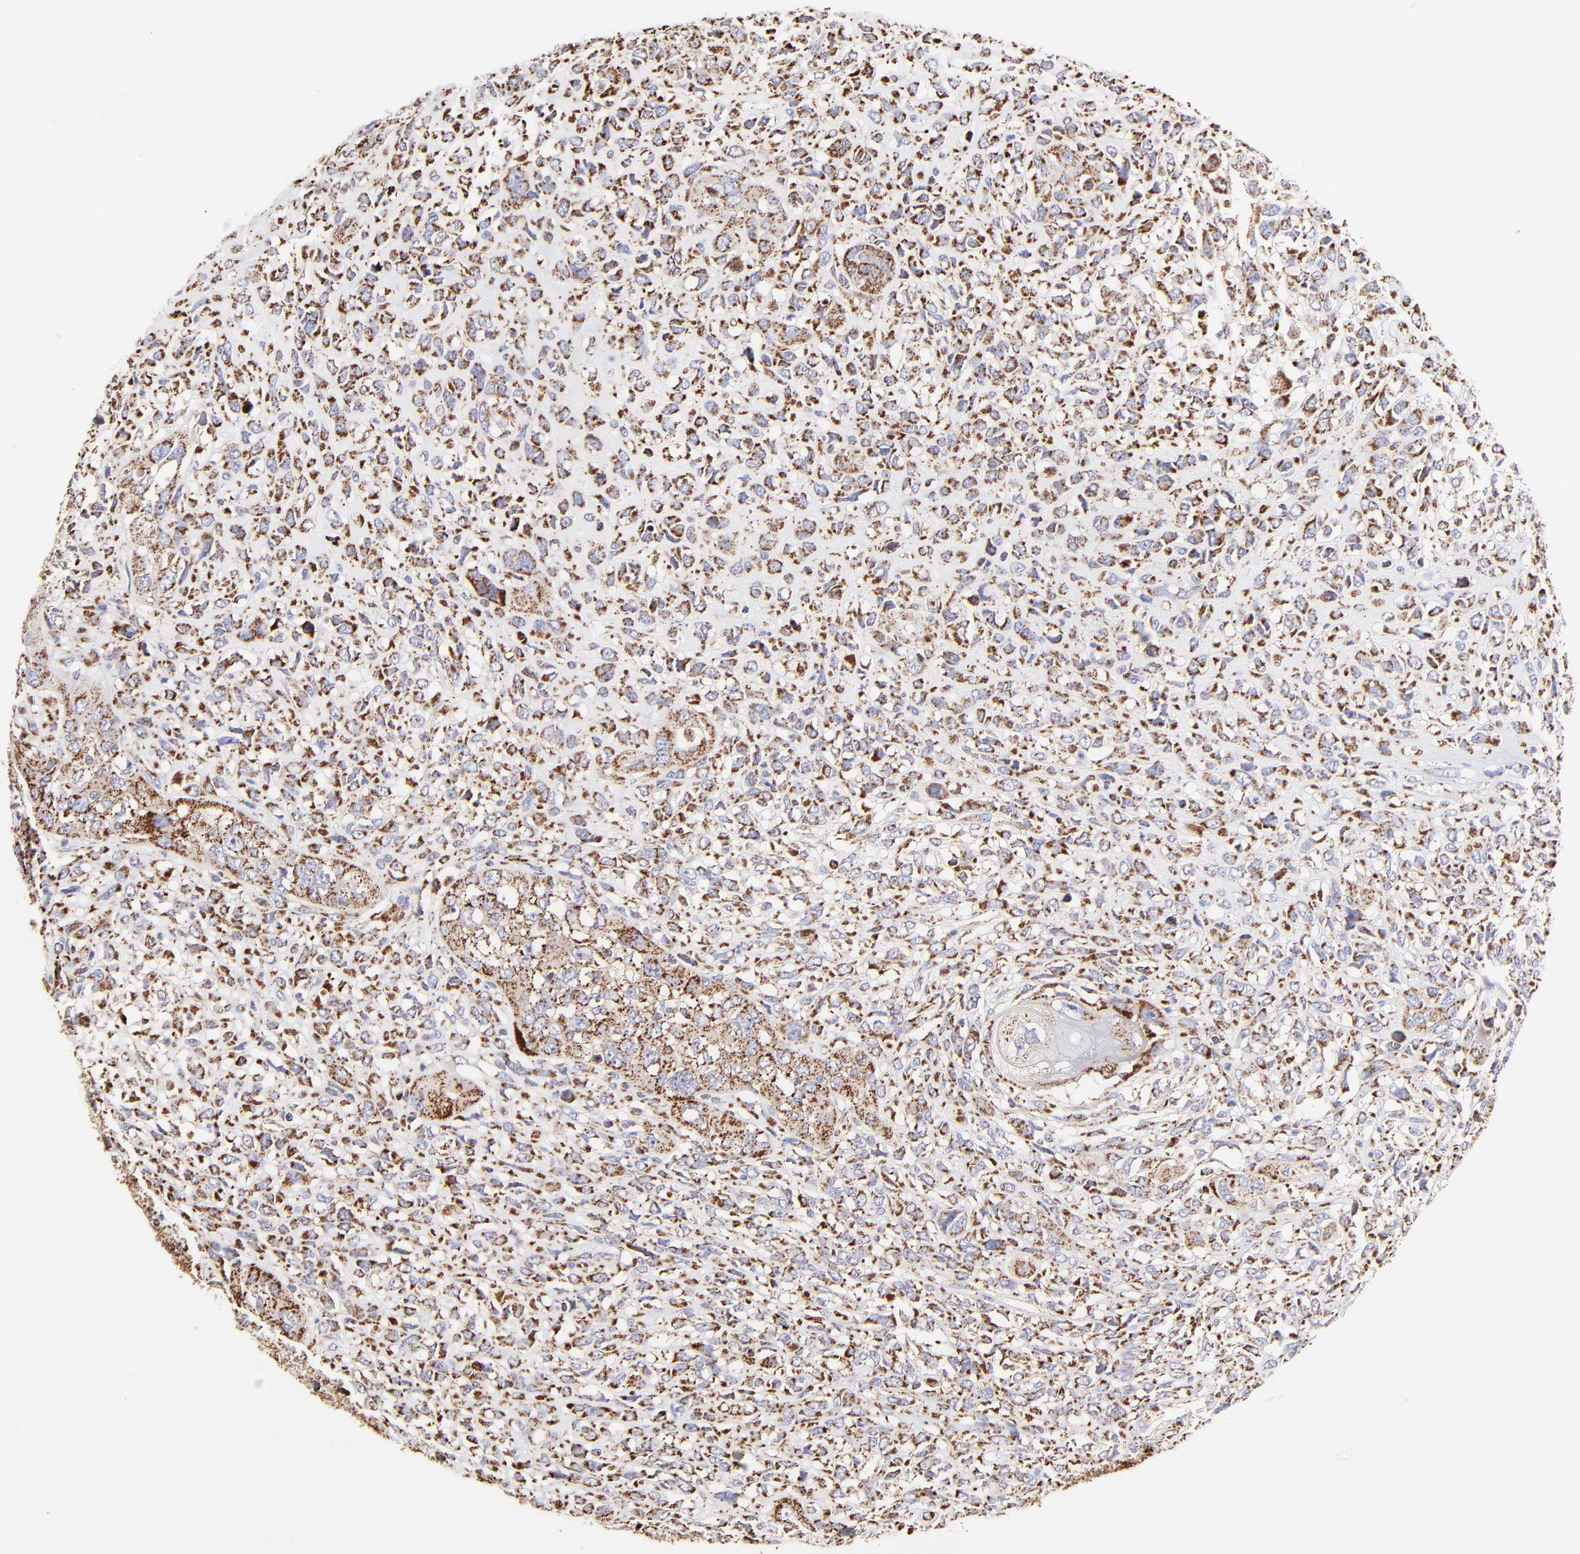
{"staining": {"intensity": "moderate", "quantity": ">75%", "location": "cytoplasmic/membranous"}, "tissue": "head and neck cancer", "cell_type": "Tumor cells", "image_type": "cancer", "snomed": [{"axis": "morphology", "description": "Neoplasm, malignant, NOS"}, {"axis": "topography", "description": "Salivary gland"}, {"axis": "topography", "description": "Head-Neck"}], "caption": "Immunohistochemical staining of head and neck neoplasm (malignant) shows medium levels of moderate cytoplasmic/membranous protein positivity in approximately >75% of tumor cells.", "gene": "ECH1", "patient": {"sex": "male", "age": 43}}